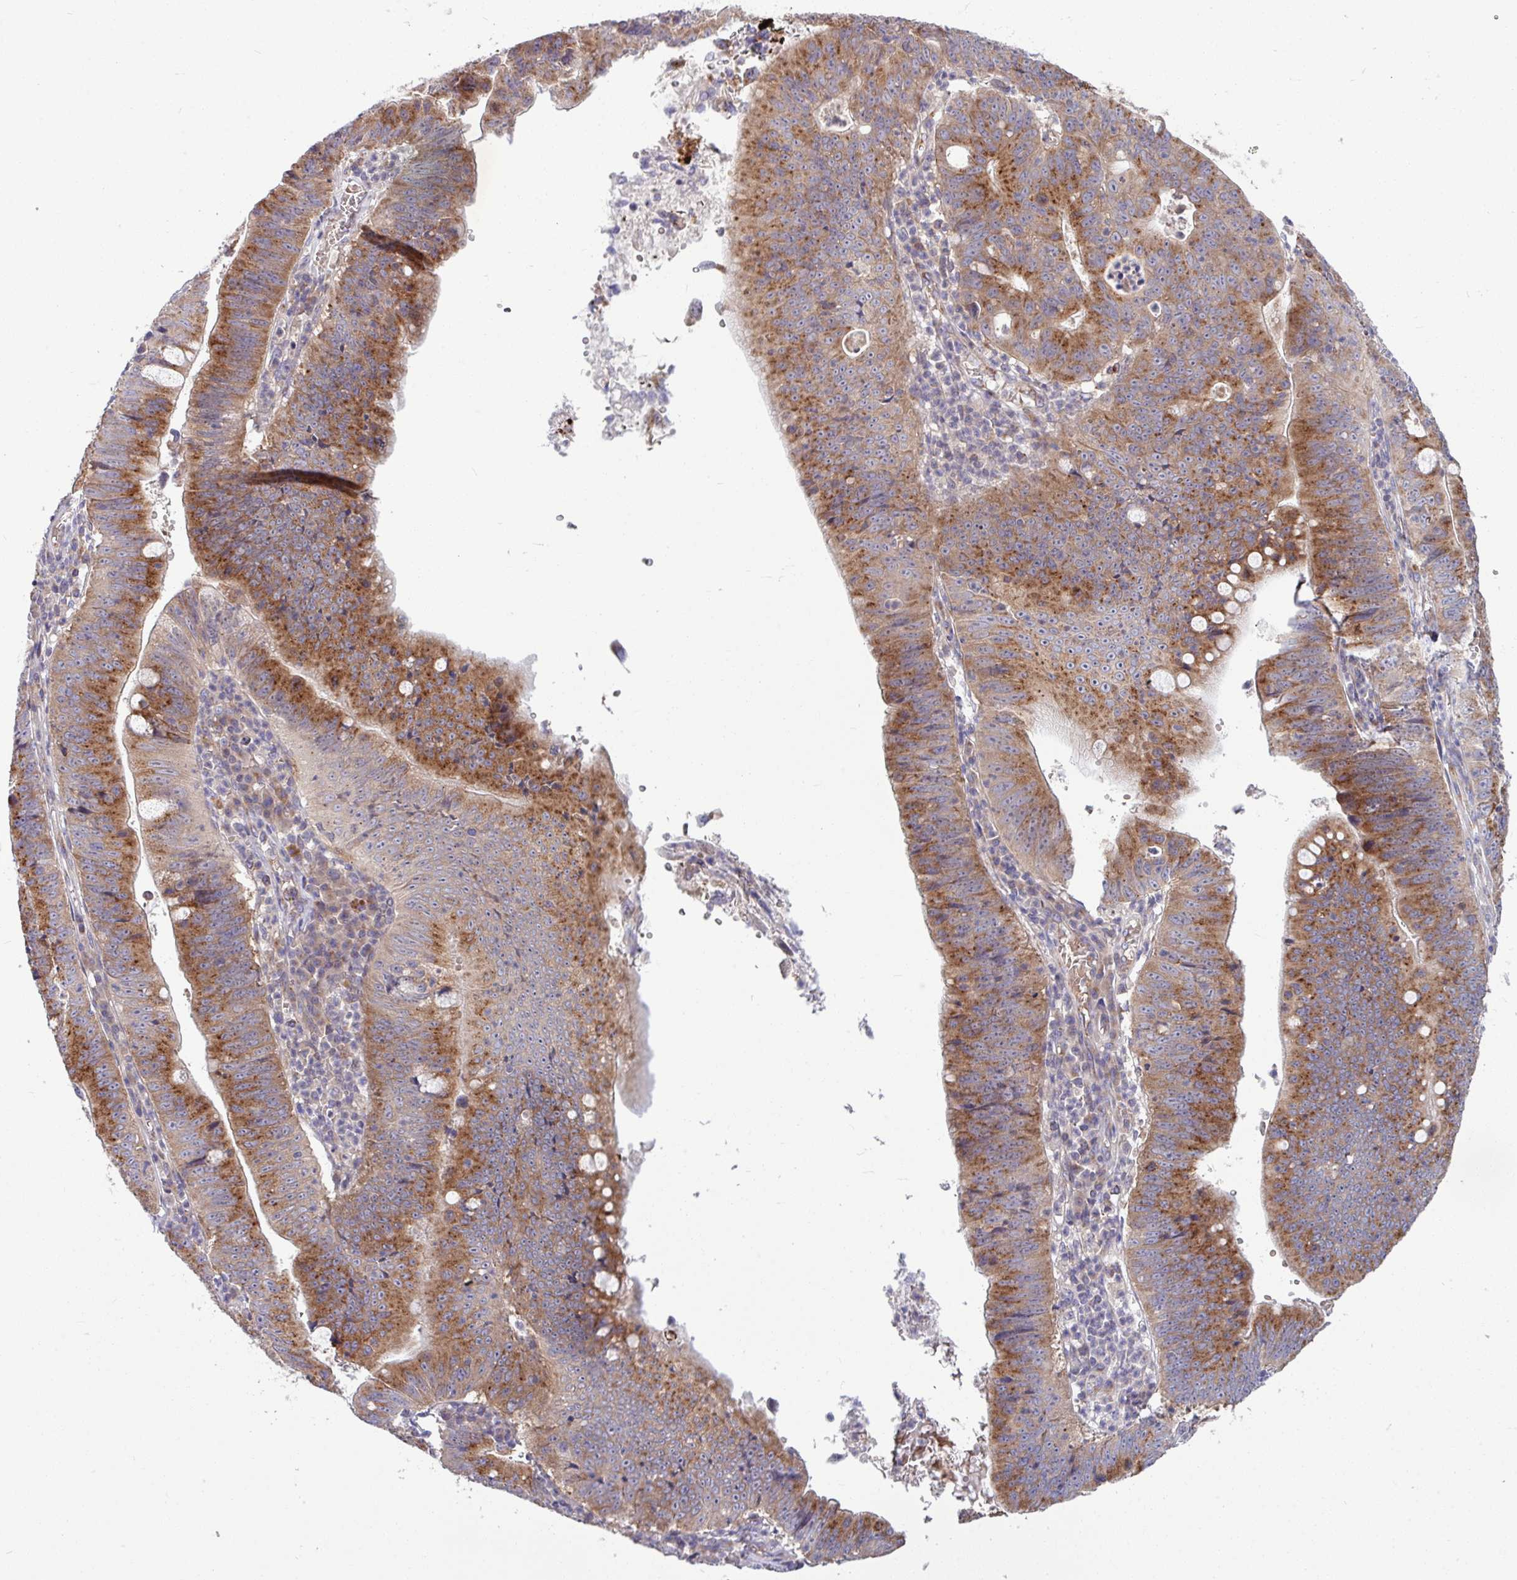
{"staining": {"intensity": "strong", "quantity": "25%-75%", "location": "cytoplasmic/membranous"}, "tissue": "stomach cancer", "cell_type": "Tumor cells", "image_type": "cancer", "snomed": [{"axis": "morphology", "description": "Adenocarcinoma, NOS"}, {"axis": "topography", "description": "Stomach"}], "caption": "Immunohistochemistry (DAB (3,3'-diaminobenzidine)) staining of human stomach cancer (adenocarcinoma) exhibits strong cytoplasmic/membranous protein positivity in approximately 25%-75% of tumor cells.", "gene": "LSM12", "patient": {"sex": "male", "age": 59}}